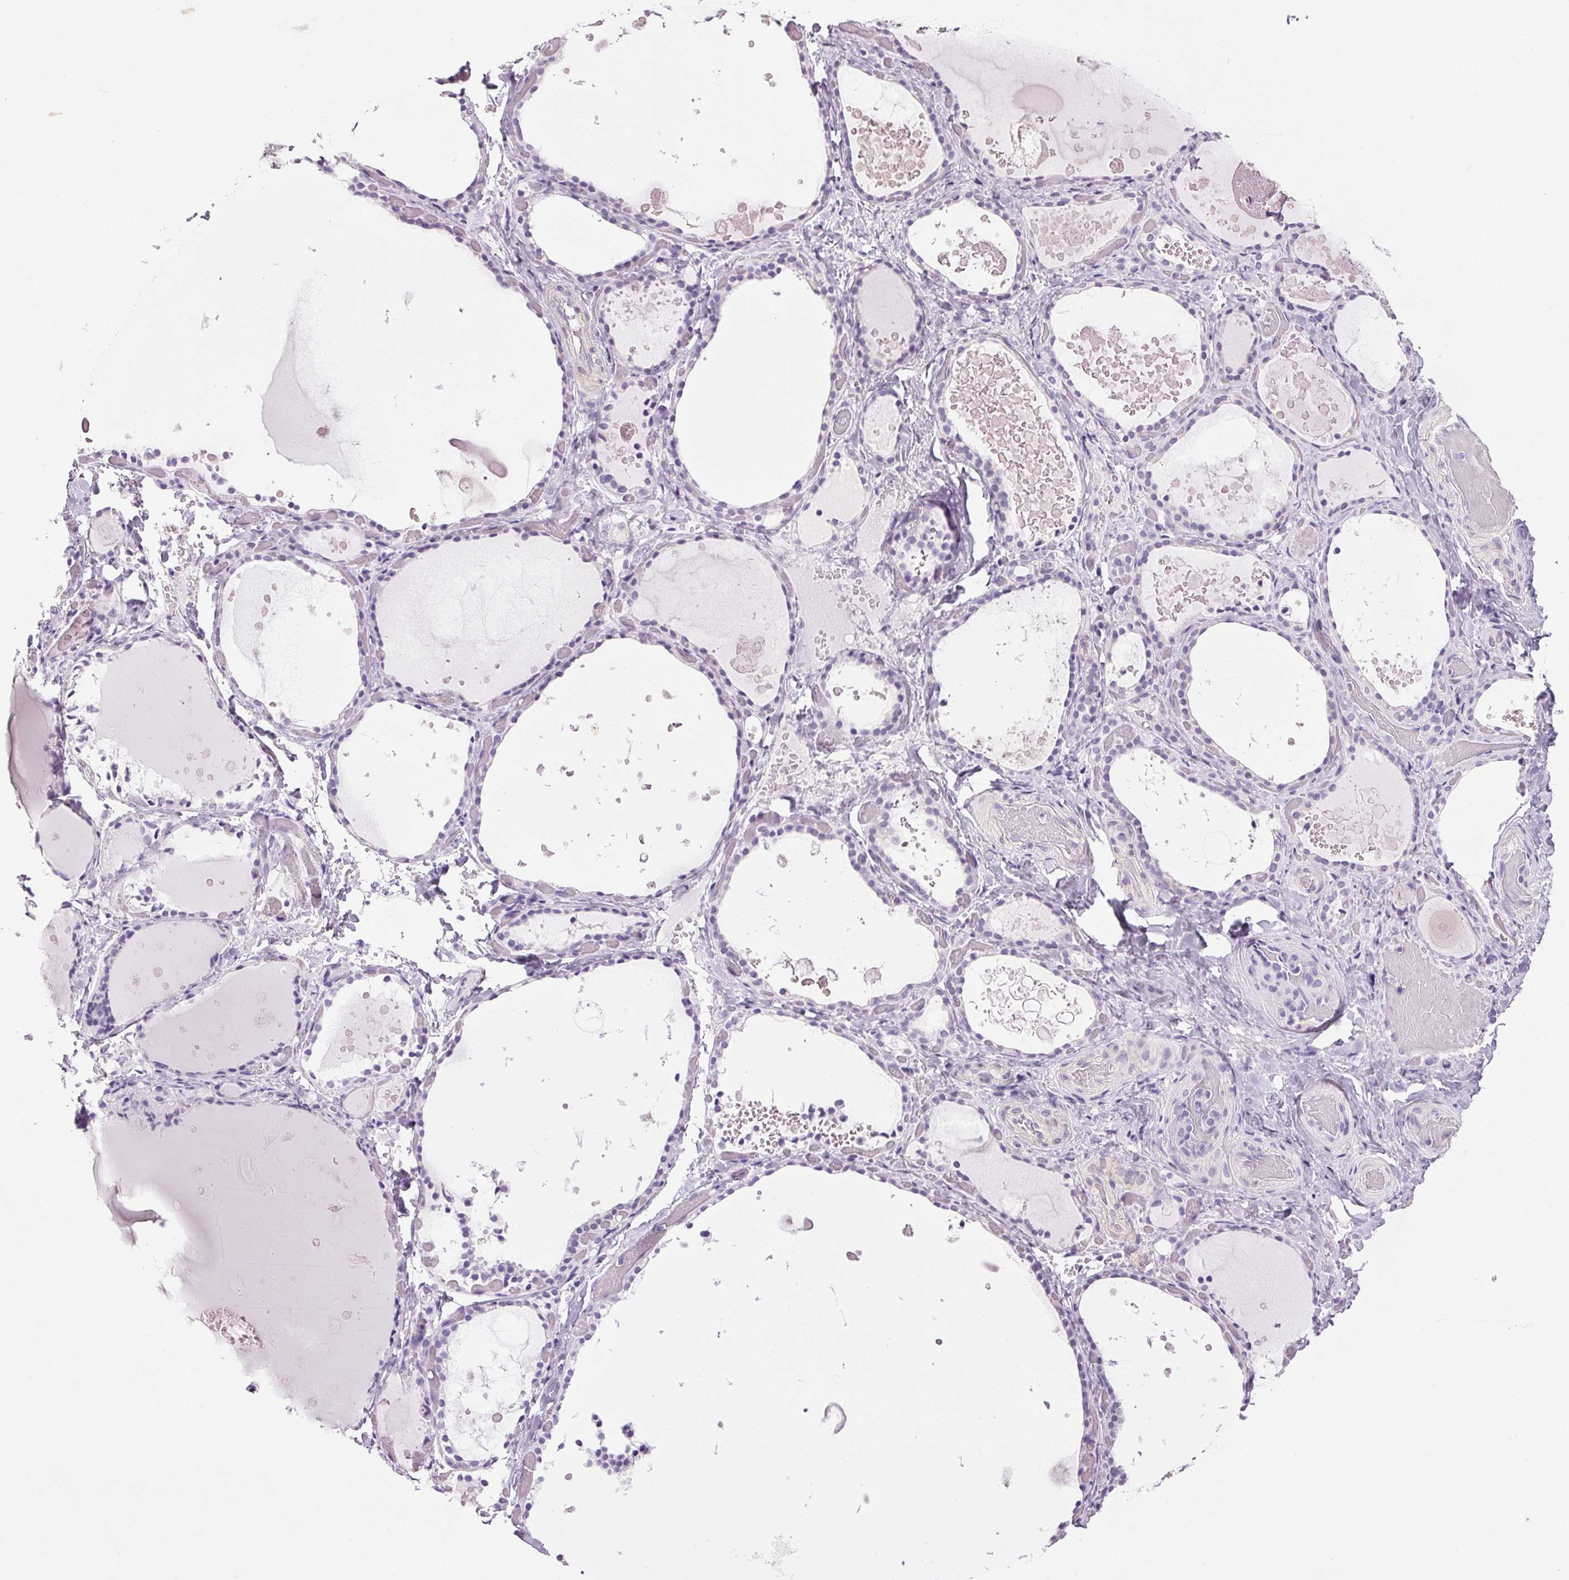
{"staining": {"intensity": "negative", "quantity": "none", "location": "none"}, "tissue": "thyroid gland", "cell_type": "Glandular cells", "image_type": "normal", "snomed": [{"axis": "morphology", "description": "Normal tissue, NOS"}, {"axis": "topography", "description": "Thyroid gland"}], "caption": "DAB immunohistochemical staining of normal thyroid gland demonstrates no significant staining in glandular cells. (DAB immunohistochemistry with hematoxylin counter stain).", "gene": "PPP1R1A", "patient": {"sex": "female", "age": 56}}